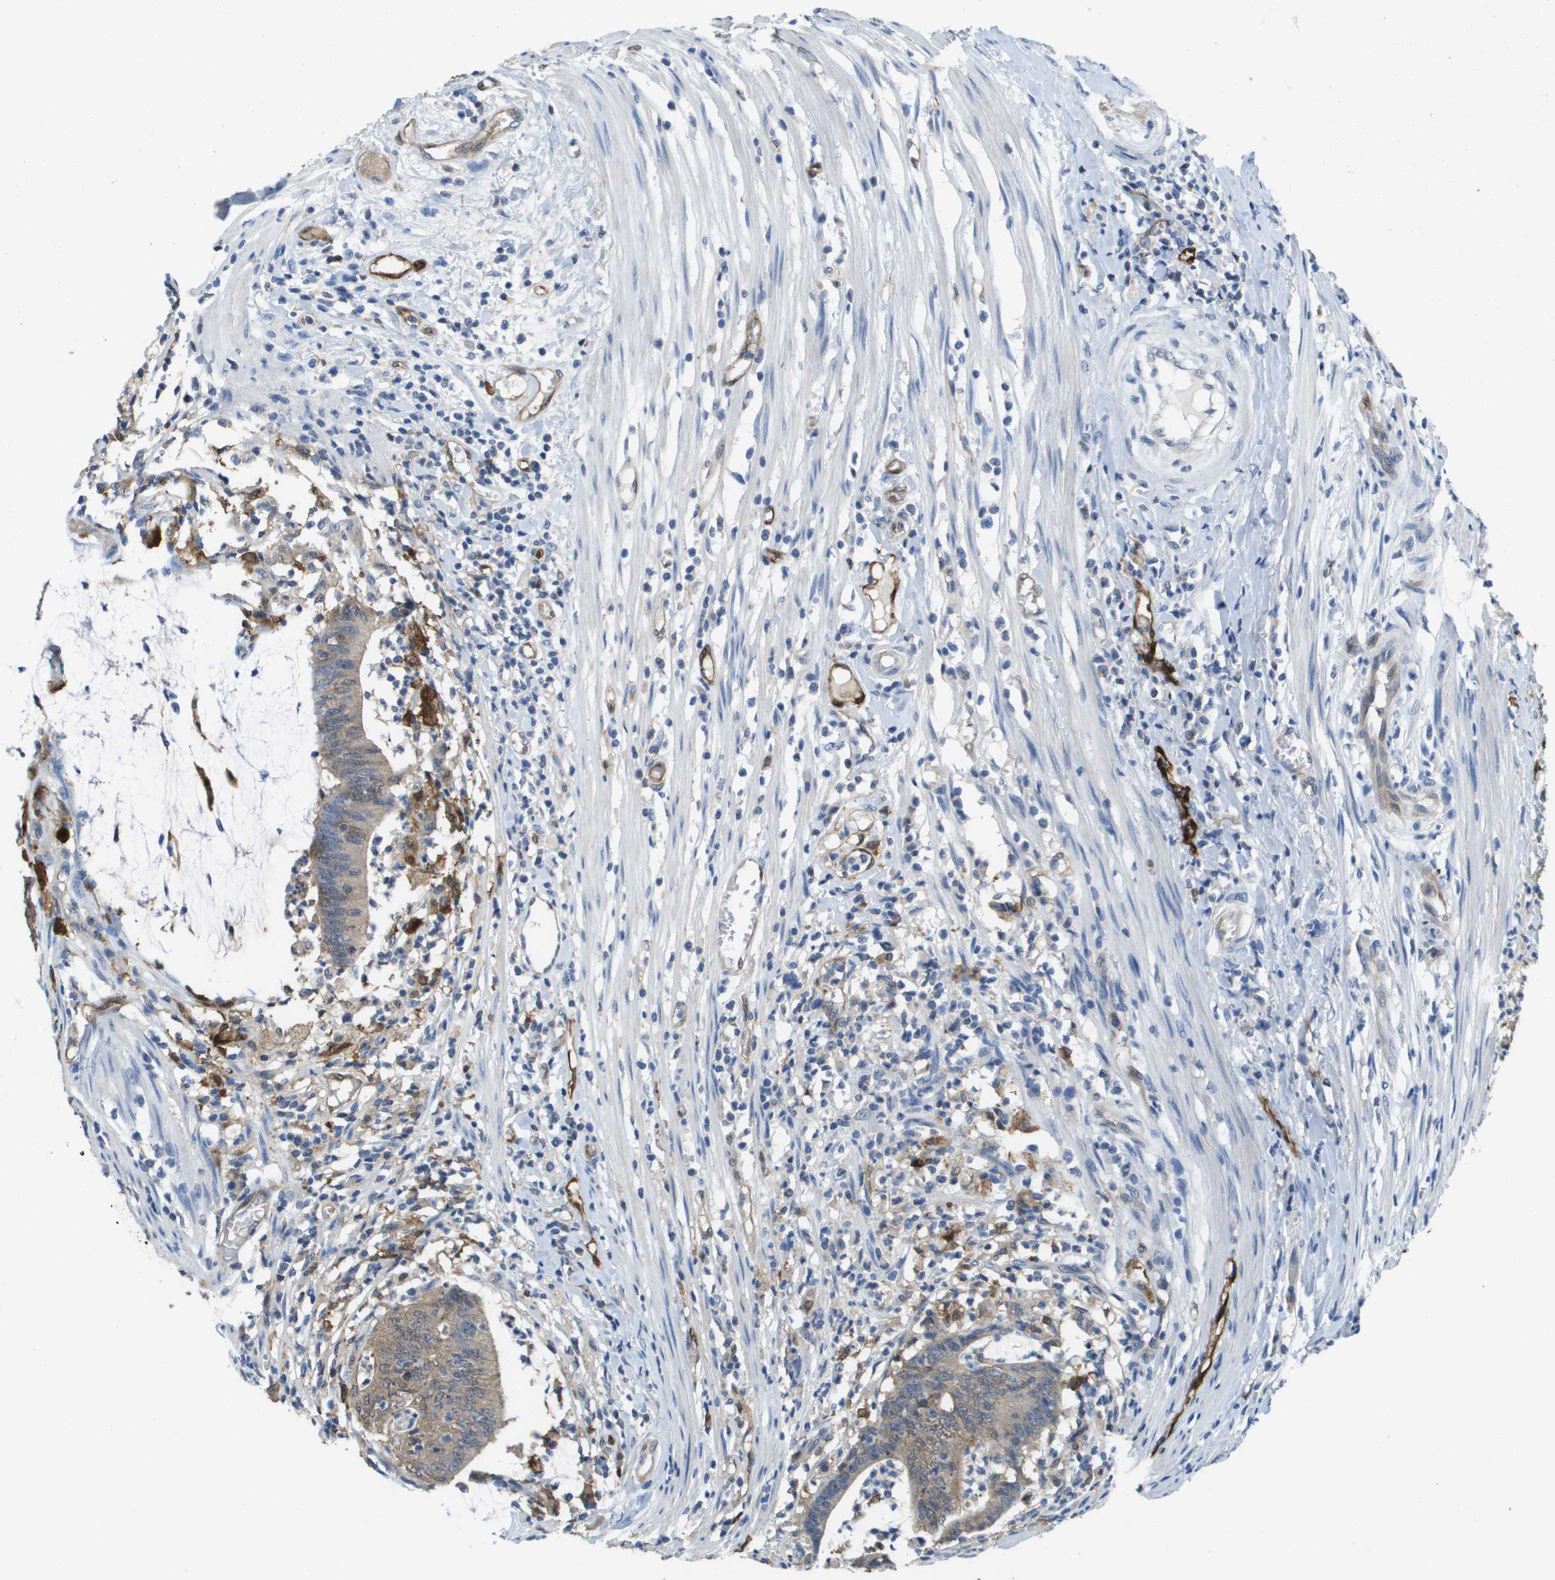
{"staining": {"intensity": "weak", "quantity": ">75%", "location": "cytoplasmic/membranous"}, "tissue": "colorectal cancer", "cell_type": "Tumor cells", "image_type": "cancer", "snomed": [{"axis": "morphology", "description": "Adenocarcinoma, NOS"}, {"axis": "topography", "description": "Rectum"}], "caption": "Immunohistochemical staining of human adenocarcinoma (colorectal) shows weak cytoplasmic/membranous protein staining in about >75% of tumor cells.", "gene": "FABP5", "patient": {"sex": "female", "age": 66}}